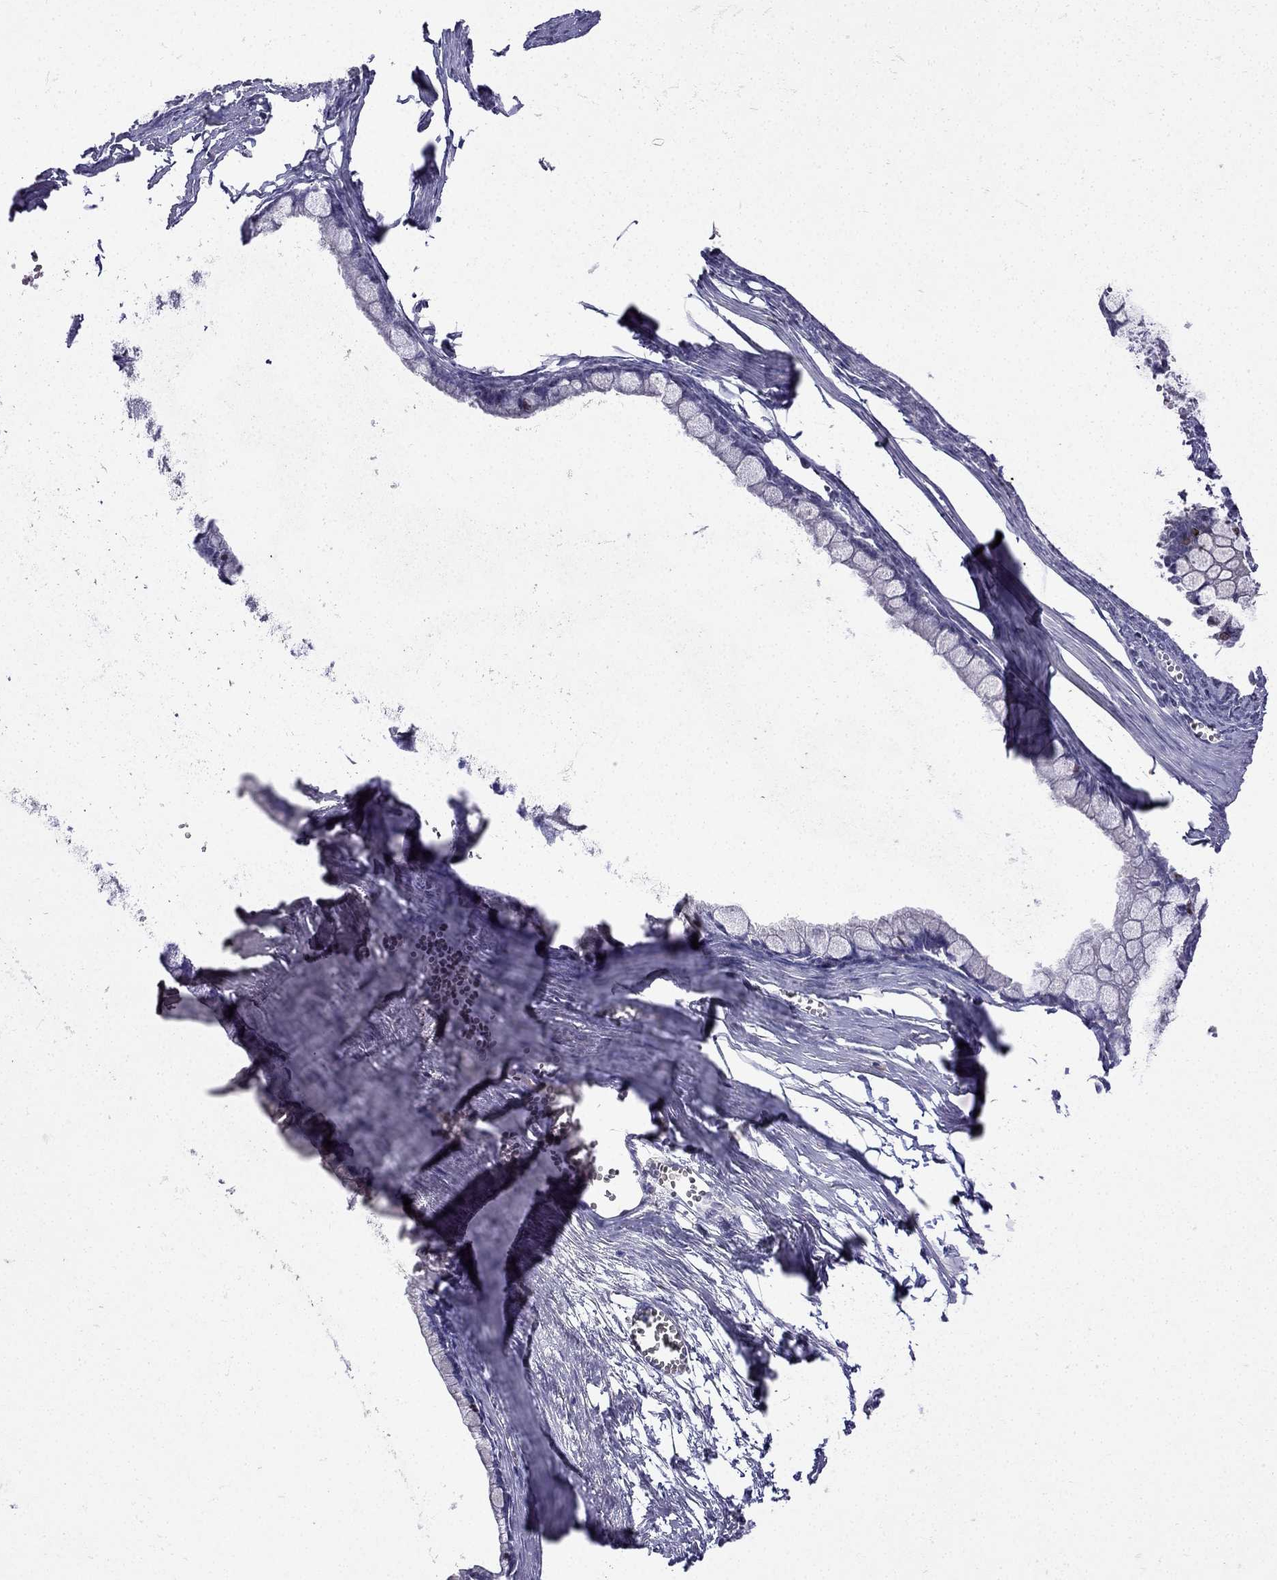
{"staining": {"intensity": "negative", "quantity": "none", "location": "none"}, "tissue": "ovarian cancer", "cell_type": "Tumor cells", "image_type": "cancer", "snomed": [{"axis": "morphology", "description": "Cystadenocarcinoma, mucinous, NOS"}, {"axis": "topography", "description": "Ovary"}], "caption": "The histopathology image reveals no staining of tumor cells in ovarian cancer.", "gene": "UHRF1", "patient": {"sex": "female", "age": 67}}